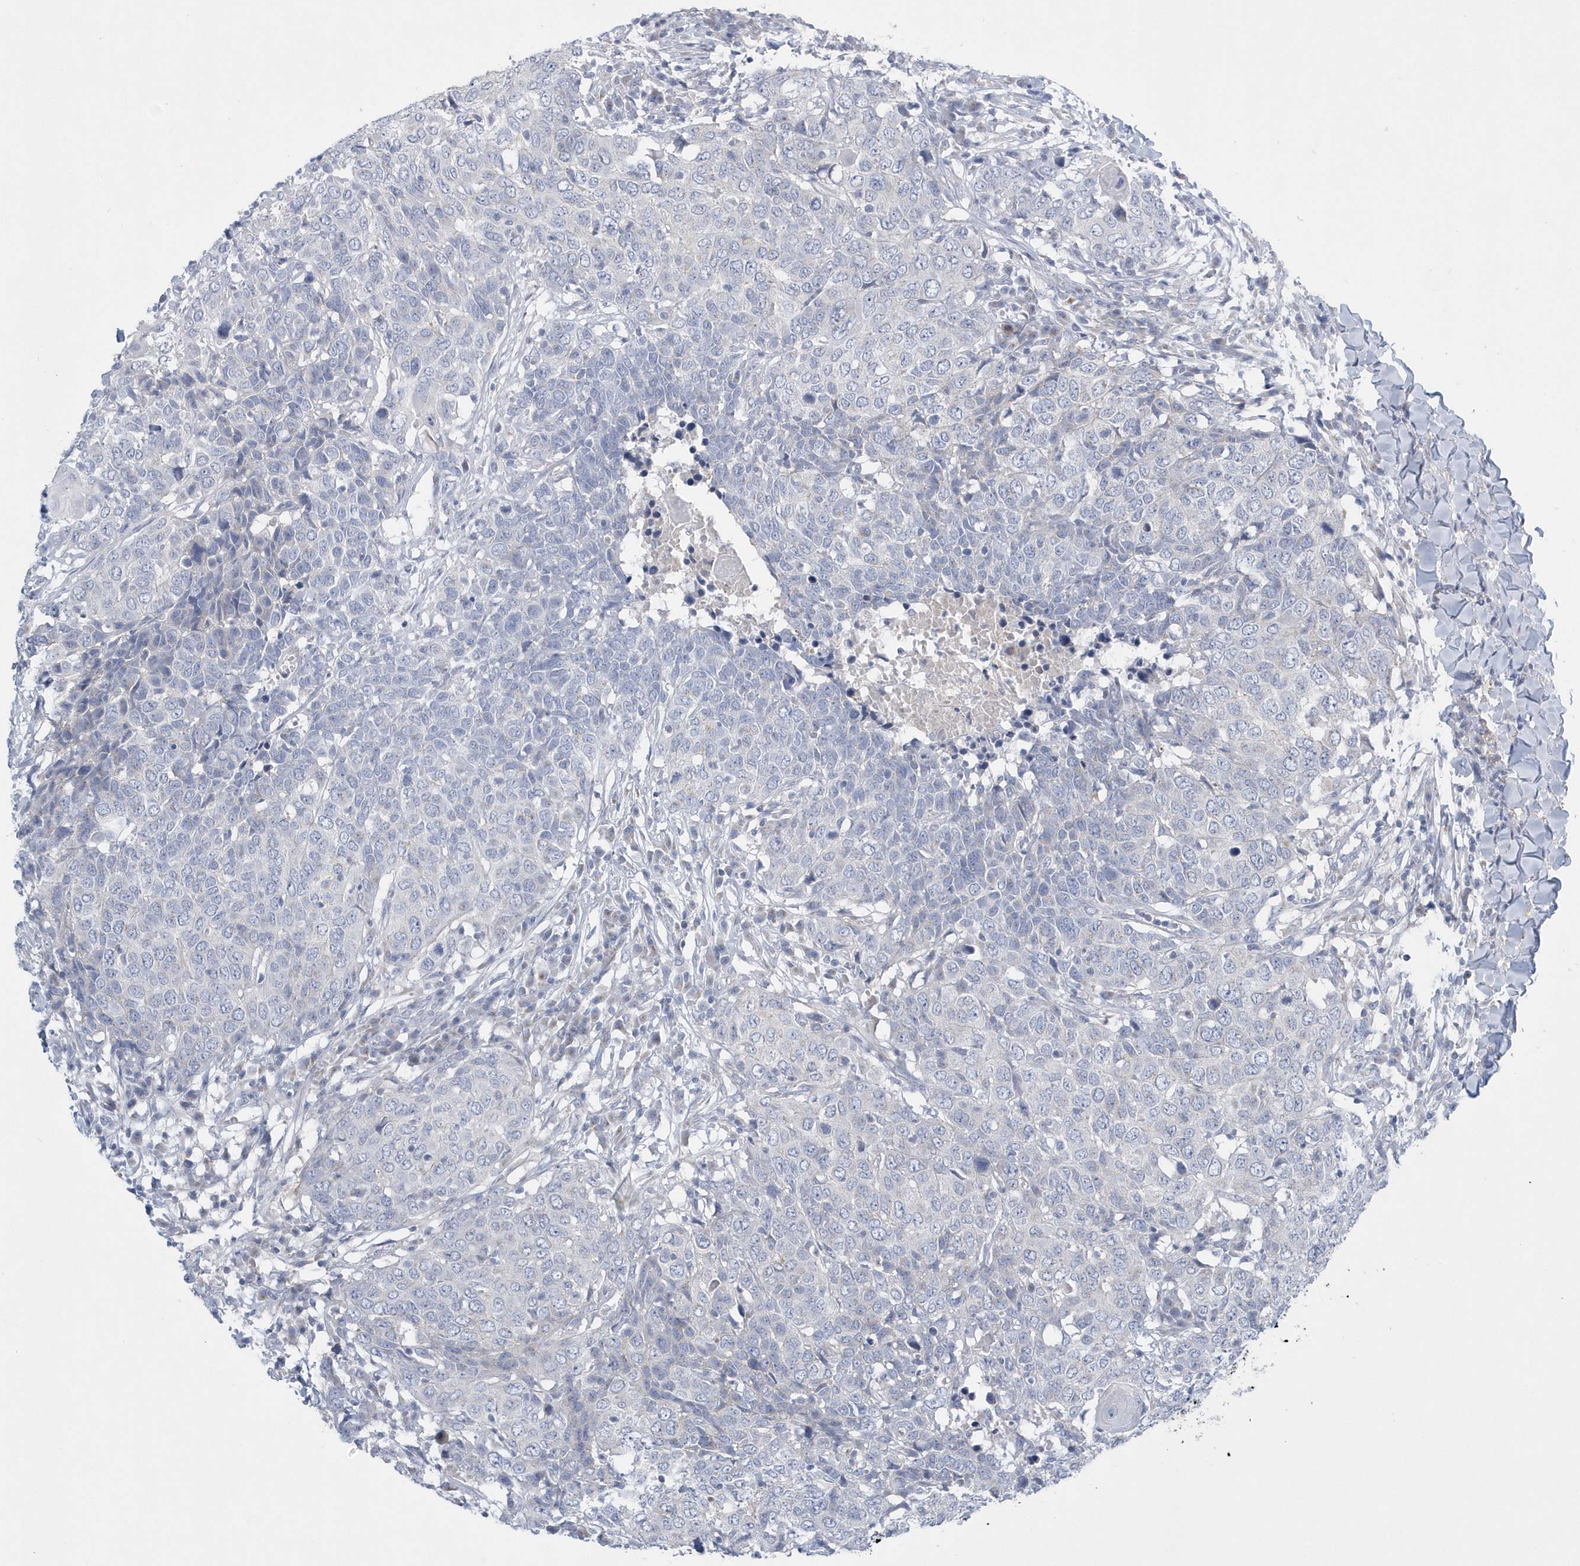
{"staining": {"intensity": "negative", "quantity": "none", "location": "none"}, "tissue": "head and neck cancer", "cell_type": "Tumor cells", "image_type": "cancer", "snomed": [{"axis": "morphology", "description": "Squamous cell carcinoma, NOS"}, {"axis": "topography", "description": "Head-Neck"}], "caption": "An image of human head and neck squamous cell carcinoma is negative for staining in tumor cells.", "gene": "SPATA18", "patient": {"sex": "male", "age": 66}}